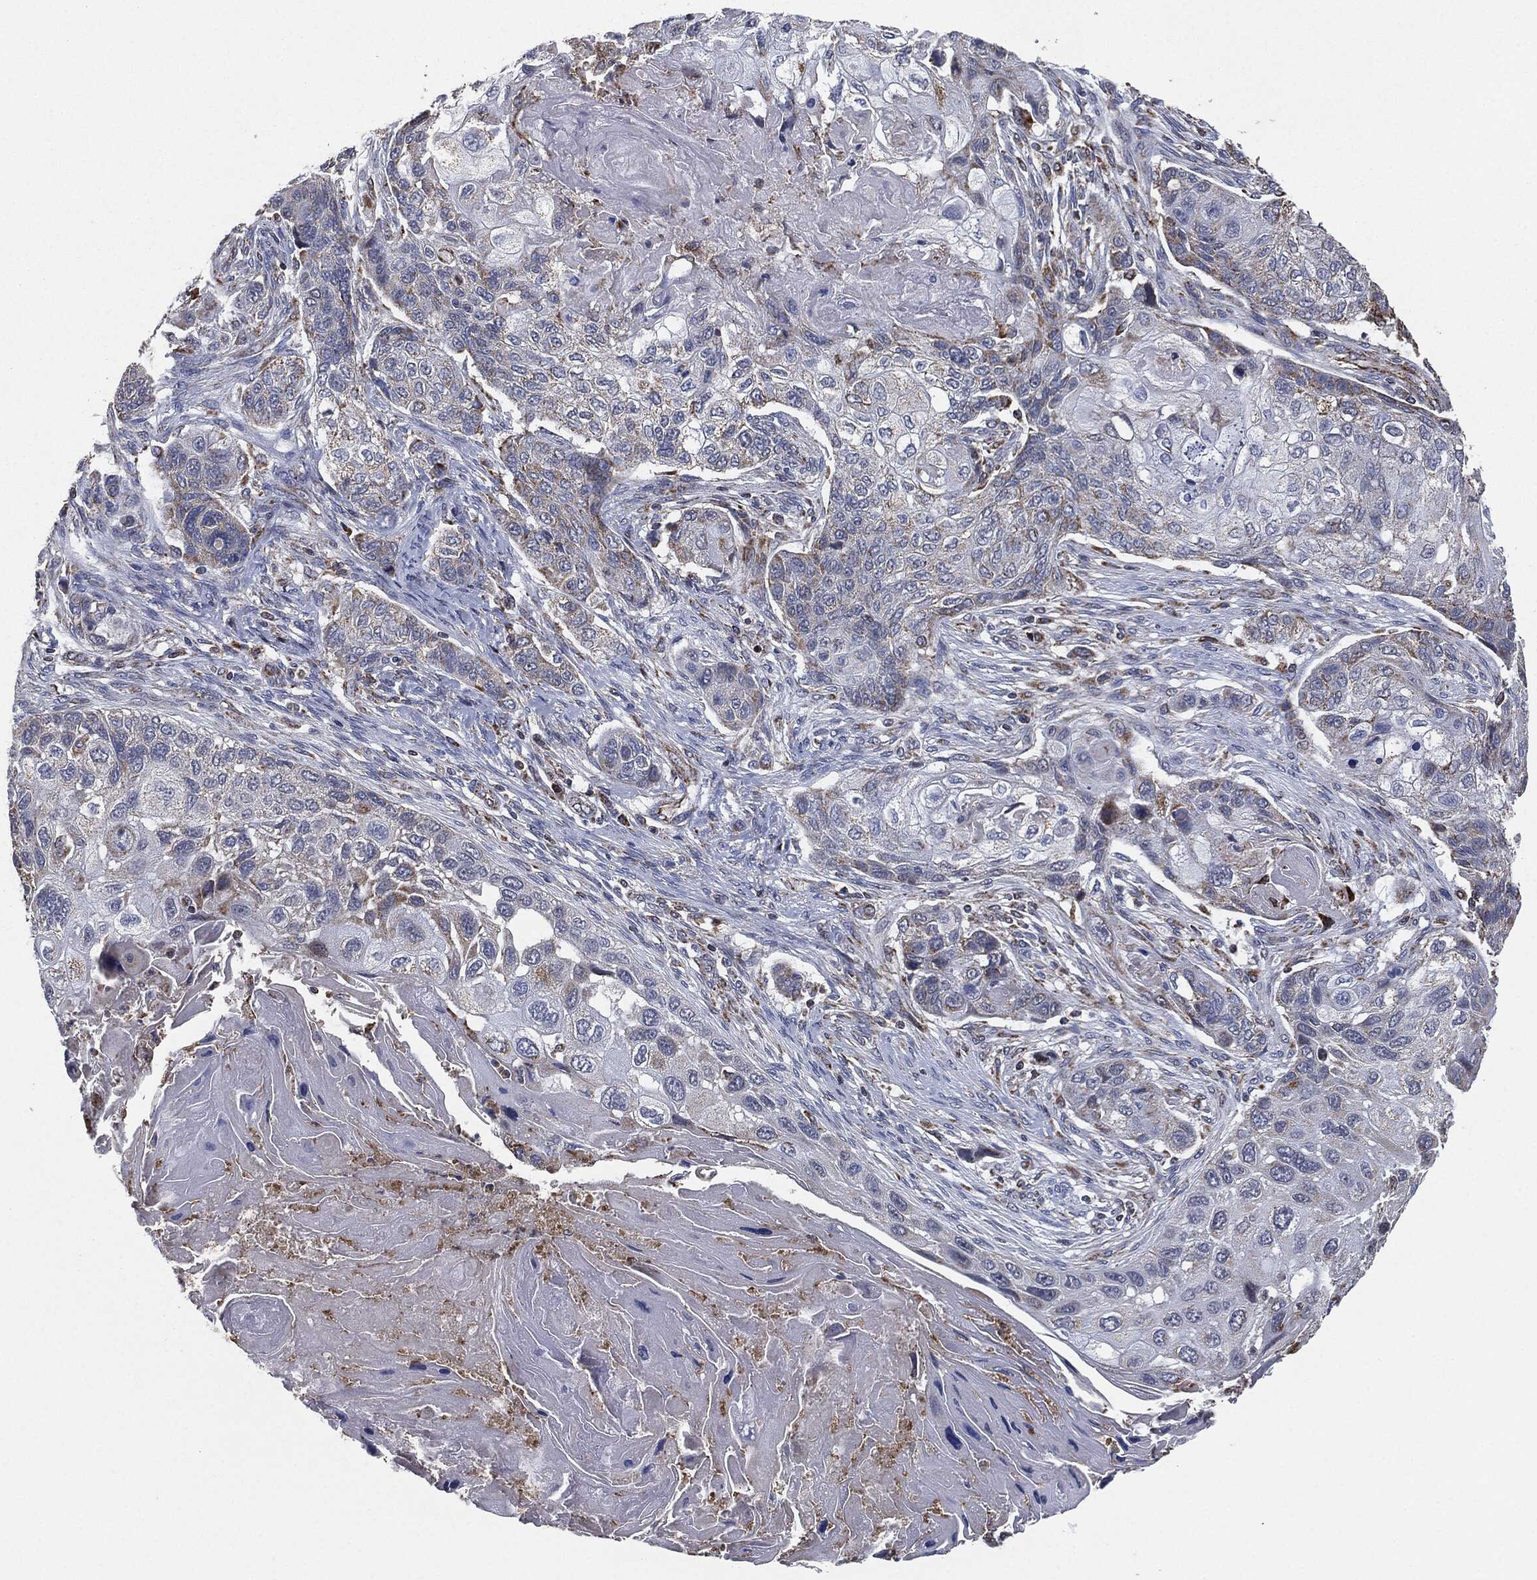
{"staining": {"intensity": "weak", "quantity": "<25%", "location": "cytoplasmic/membranous"}, "tissue": "lung cancer", "cell_type": "Tumor cells", "image_type": "cancer", "snomed": [{"axis": "morphology", "description": "Normal tissue, NOS"}, {"axis": "morphology", "description": "Squamous cell carcinoma, NOS"}, {"axis": "topography", "description": "Bronchus"}, {"axis": "topography", "description": "Lung"}], "caption": "Tumor cells are negative for protein expression in human lung cancer. (Brightfield microscopy of DAB IHC at high magnification).", "gene": "NDUFV2", "patient": {"sex": "male", "age": 69}}